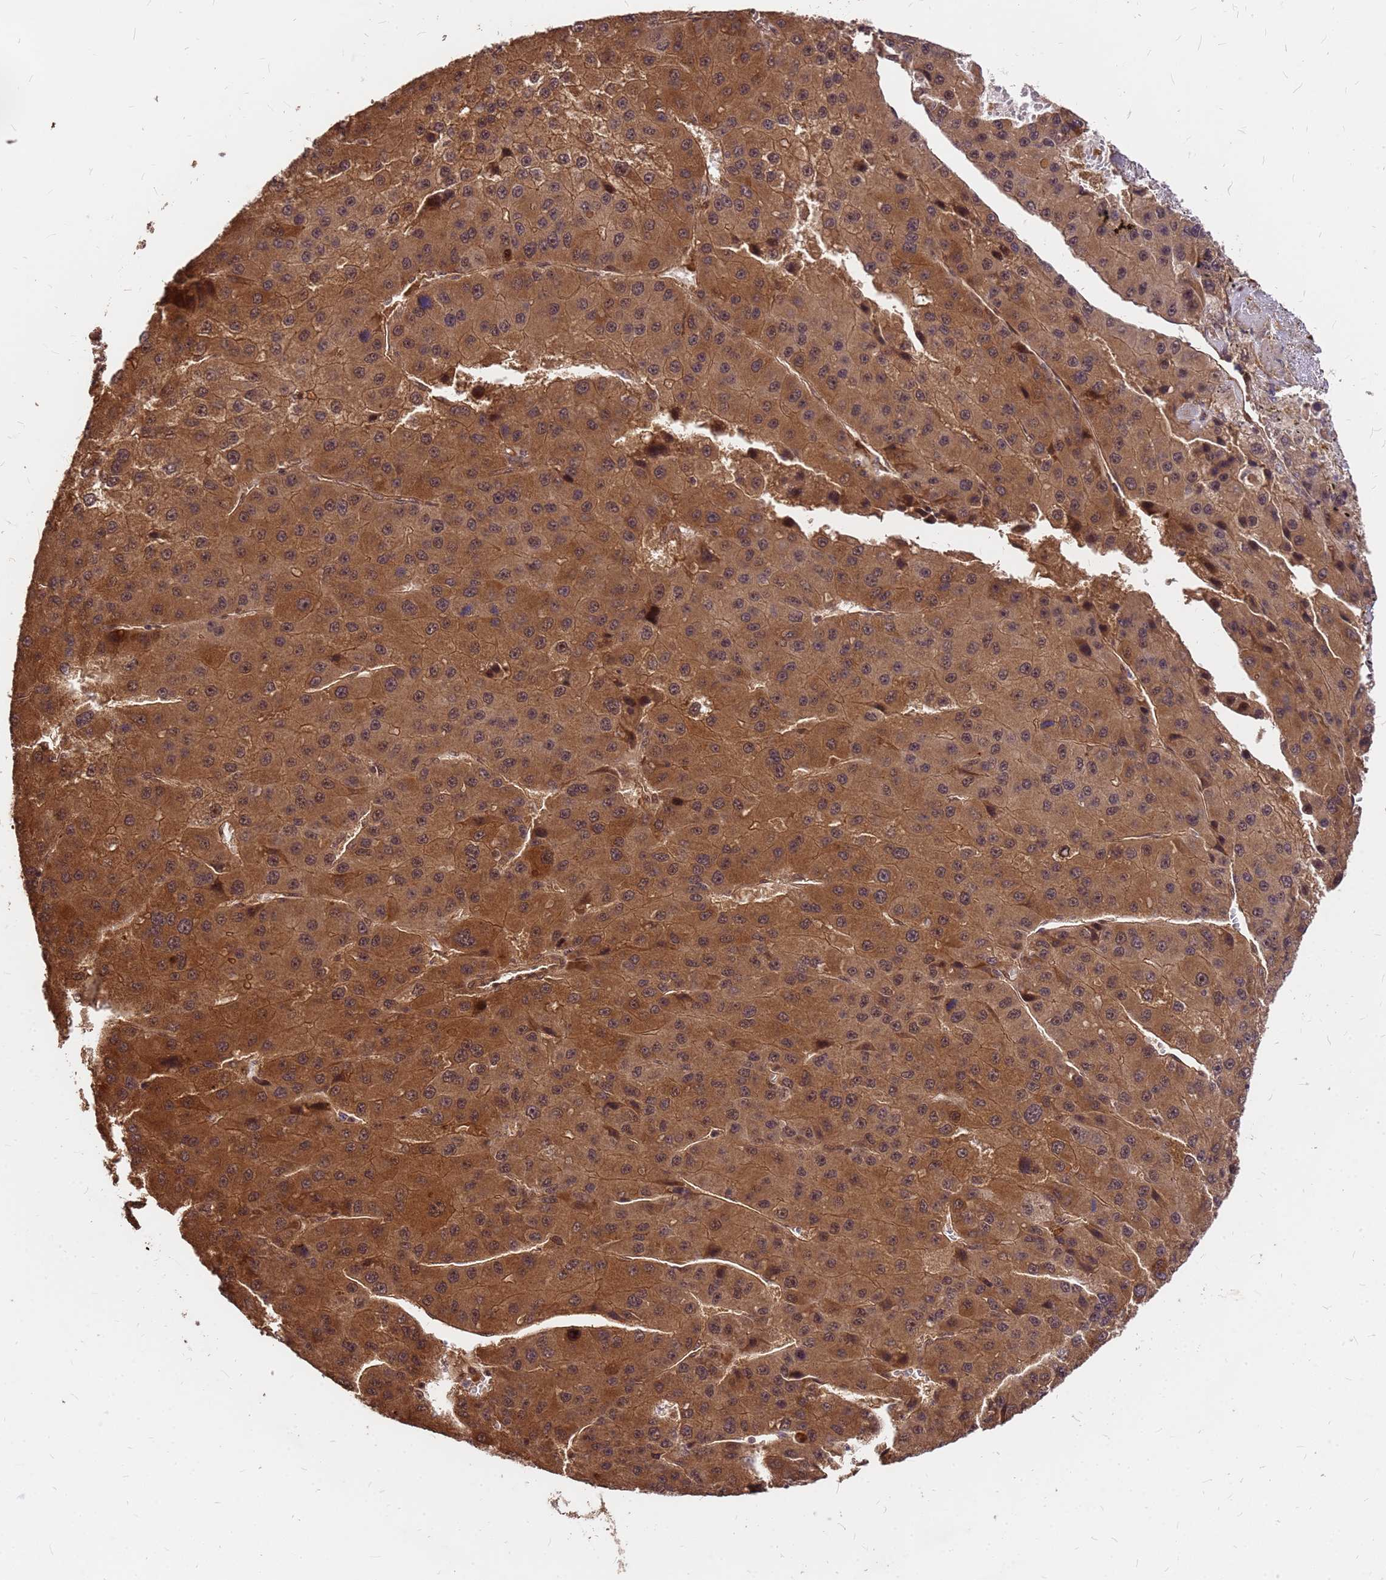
{"staining": {"intensity": "moderate", "quantity": ">75%", "location": "cytoplasmic/membranous"}, "tissue": "liver cancer", "cell_type": "Tumor cells", "image_type": "cancer", "snomed": [{"axis": "morphology", "description": "Carcinoma, Hepatocellular, NOS"}, {"axis": "topography", "description": "Liver"}], "caption": "A histopathology image showing moderate cytoplasmic/membranous staining in approximately >75% of tumor cells in liver hepatocellular carcinoma, as visualized by brown immunohistochemical staining.", "gene": "GPATCH8", "patient": {"sex": "female", "age": 73}}